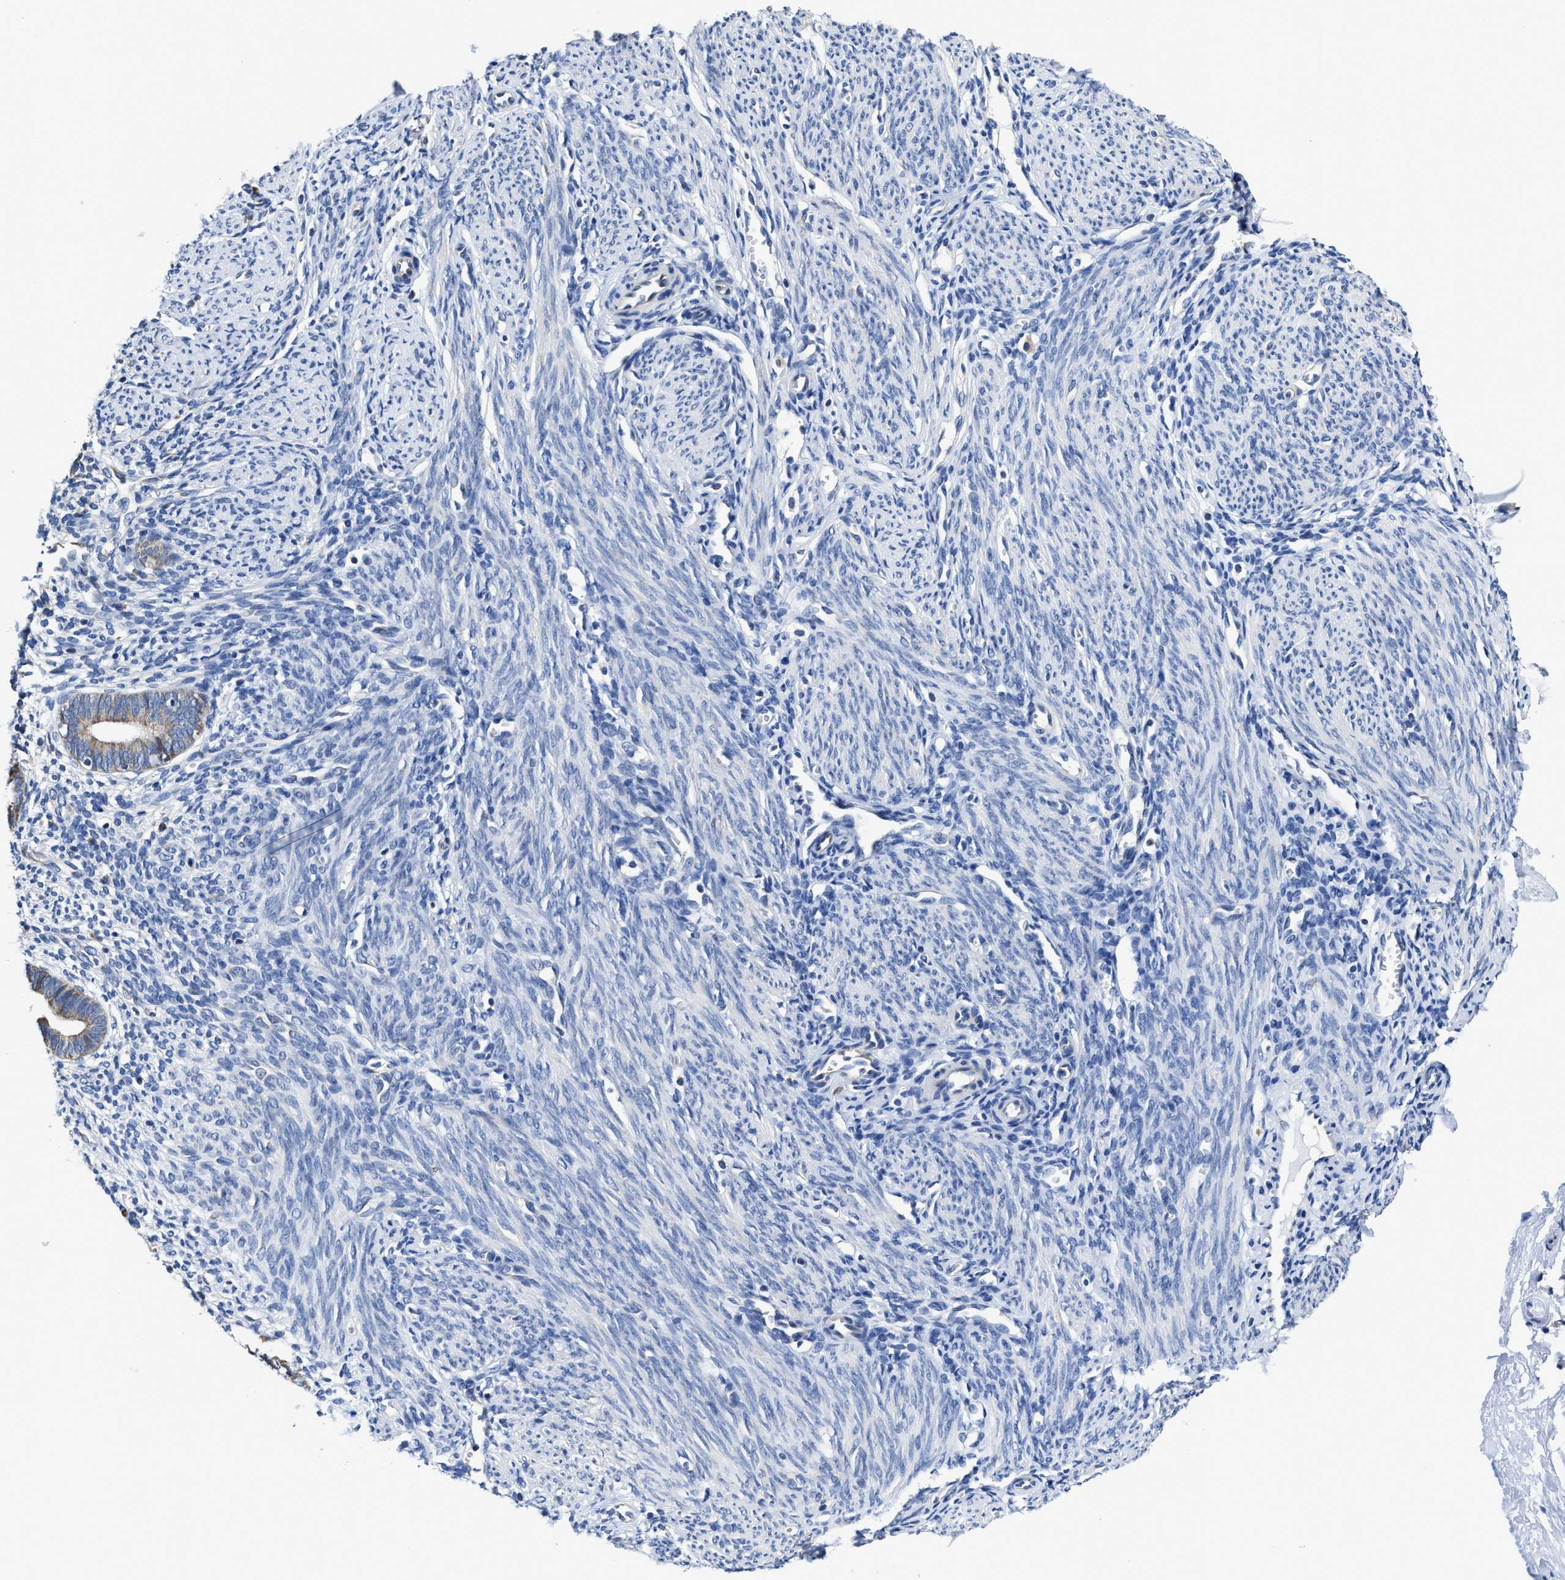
{"staining": {"intensity": "negative", "quantity": "none", "location": "none"}, "tissue": "endometrium", "cell_type": "Cells in endometrial stroma", "image_type": "normal", "snomed": [{"axis": "morphology", "description": "Normal tissue, NOS"}, {"axis": "morphology", "description": "Adenocarcinoma, NOS"}, {"axis": "topography", "description": "Endometrium"}], "caption": "Photomicrograph shows no protein expression in cells in endometrial stroma of unremarkable endometrium. (DAB (3,3'-diaminobenzidine) immunohistochemistry visualized using brightfield microscopy, high magnification).", "gene": "HOOK1", "patient": {"sex": "female", "age": 57}}